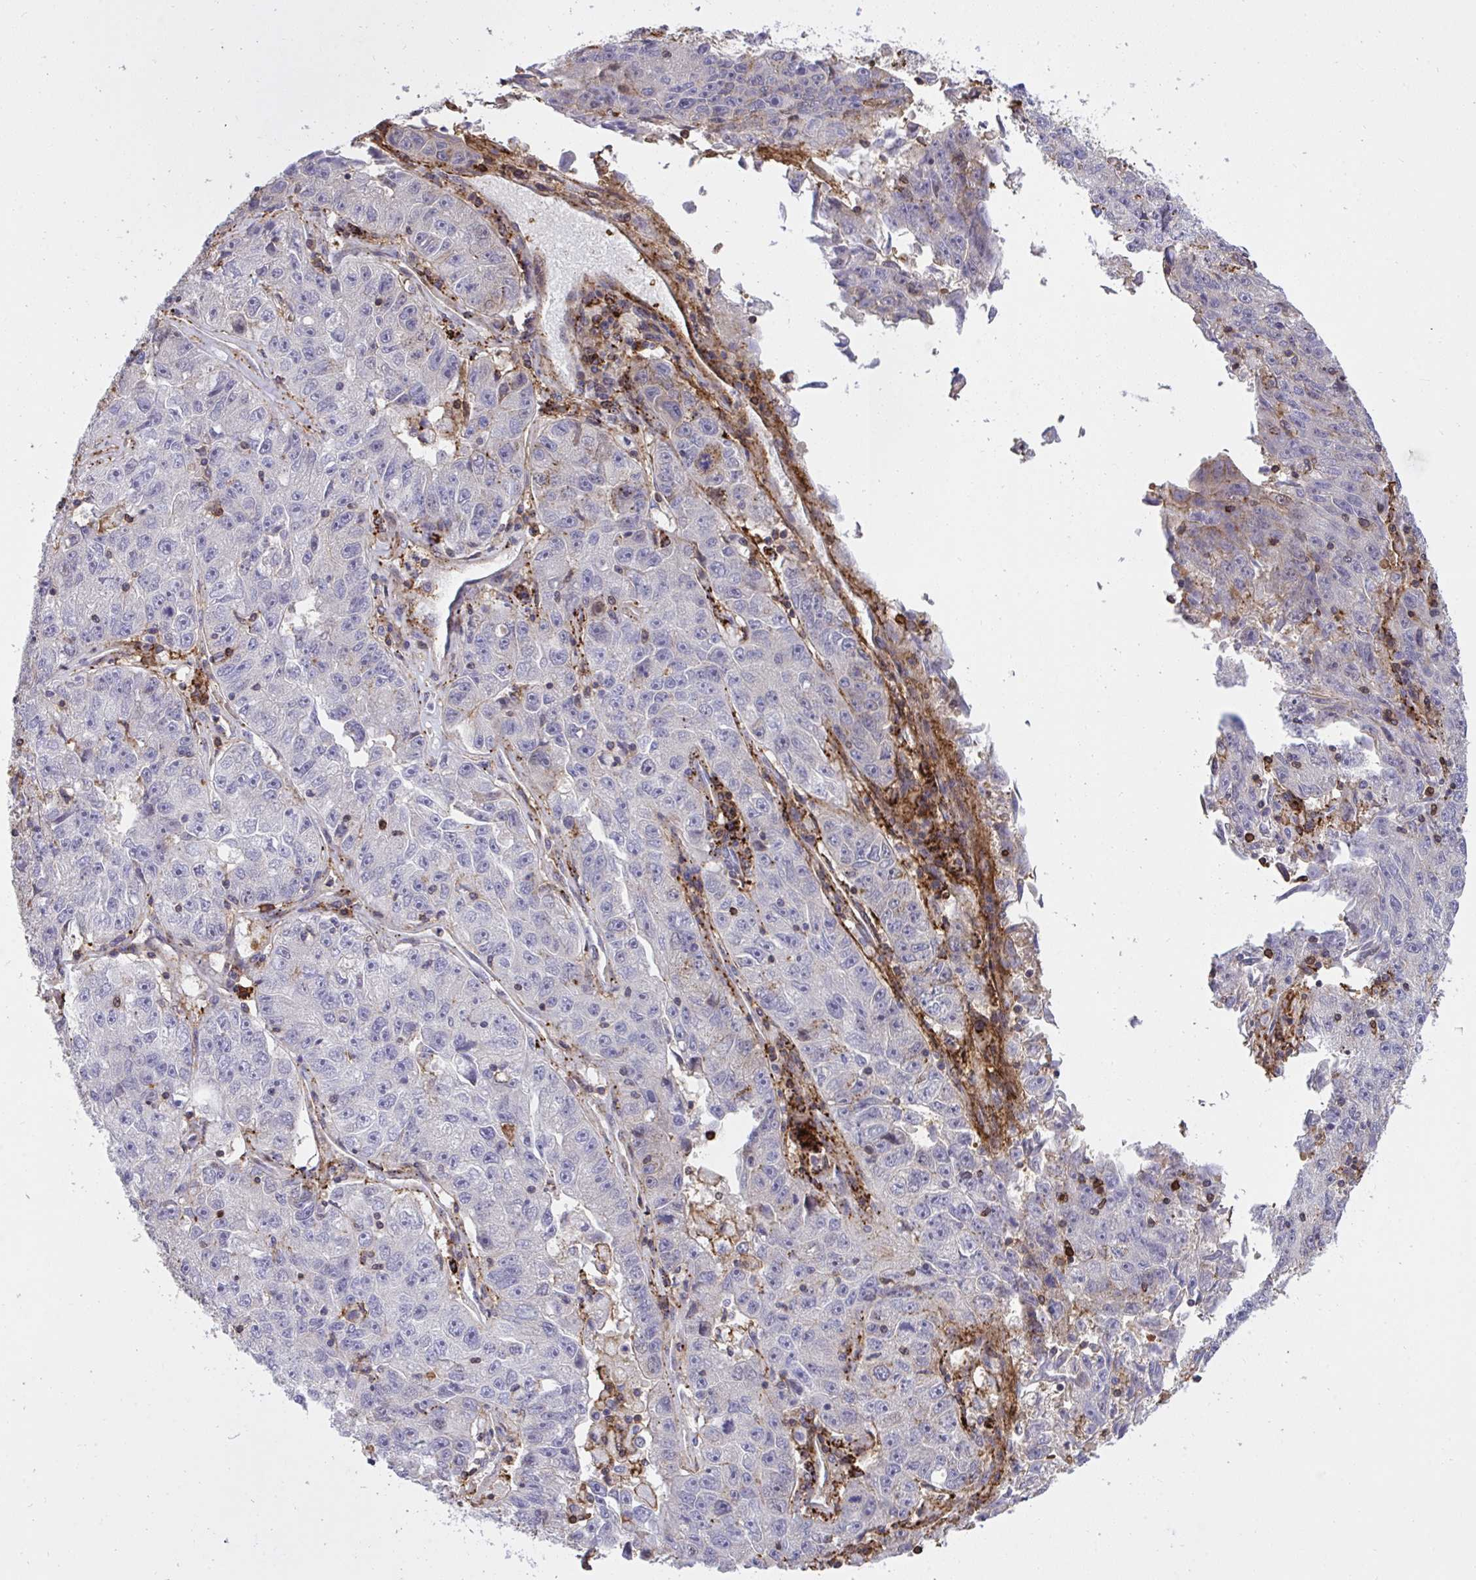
{"staining": {"intensity": "negative", "quantity": "none", "location": "none"}, "tissue": "lung cancer", "cell_type": "Tumor cells", "image_type": "cancer", "snomed": [{"axis": "morphology", "description": "Normal morphology"}, {"axis": "morphology", "description": "Adenocarcinoma, NOS"}, {"axis": "topography", "description": "Lymph node"}, {"axis": "topography", "description": "Lung"}], "caption": "Tumor cells are negative for brown protein staining in lung adenocarcinoma. (IHC, brightfield microscopy, high magnification).", "gene": "ERI1", "patient": {"sex": "female", "age": 57}}